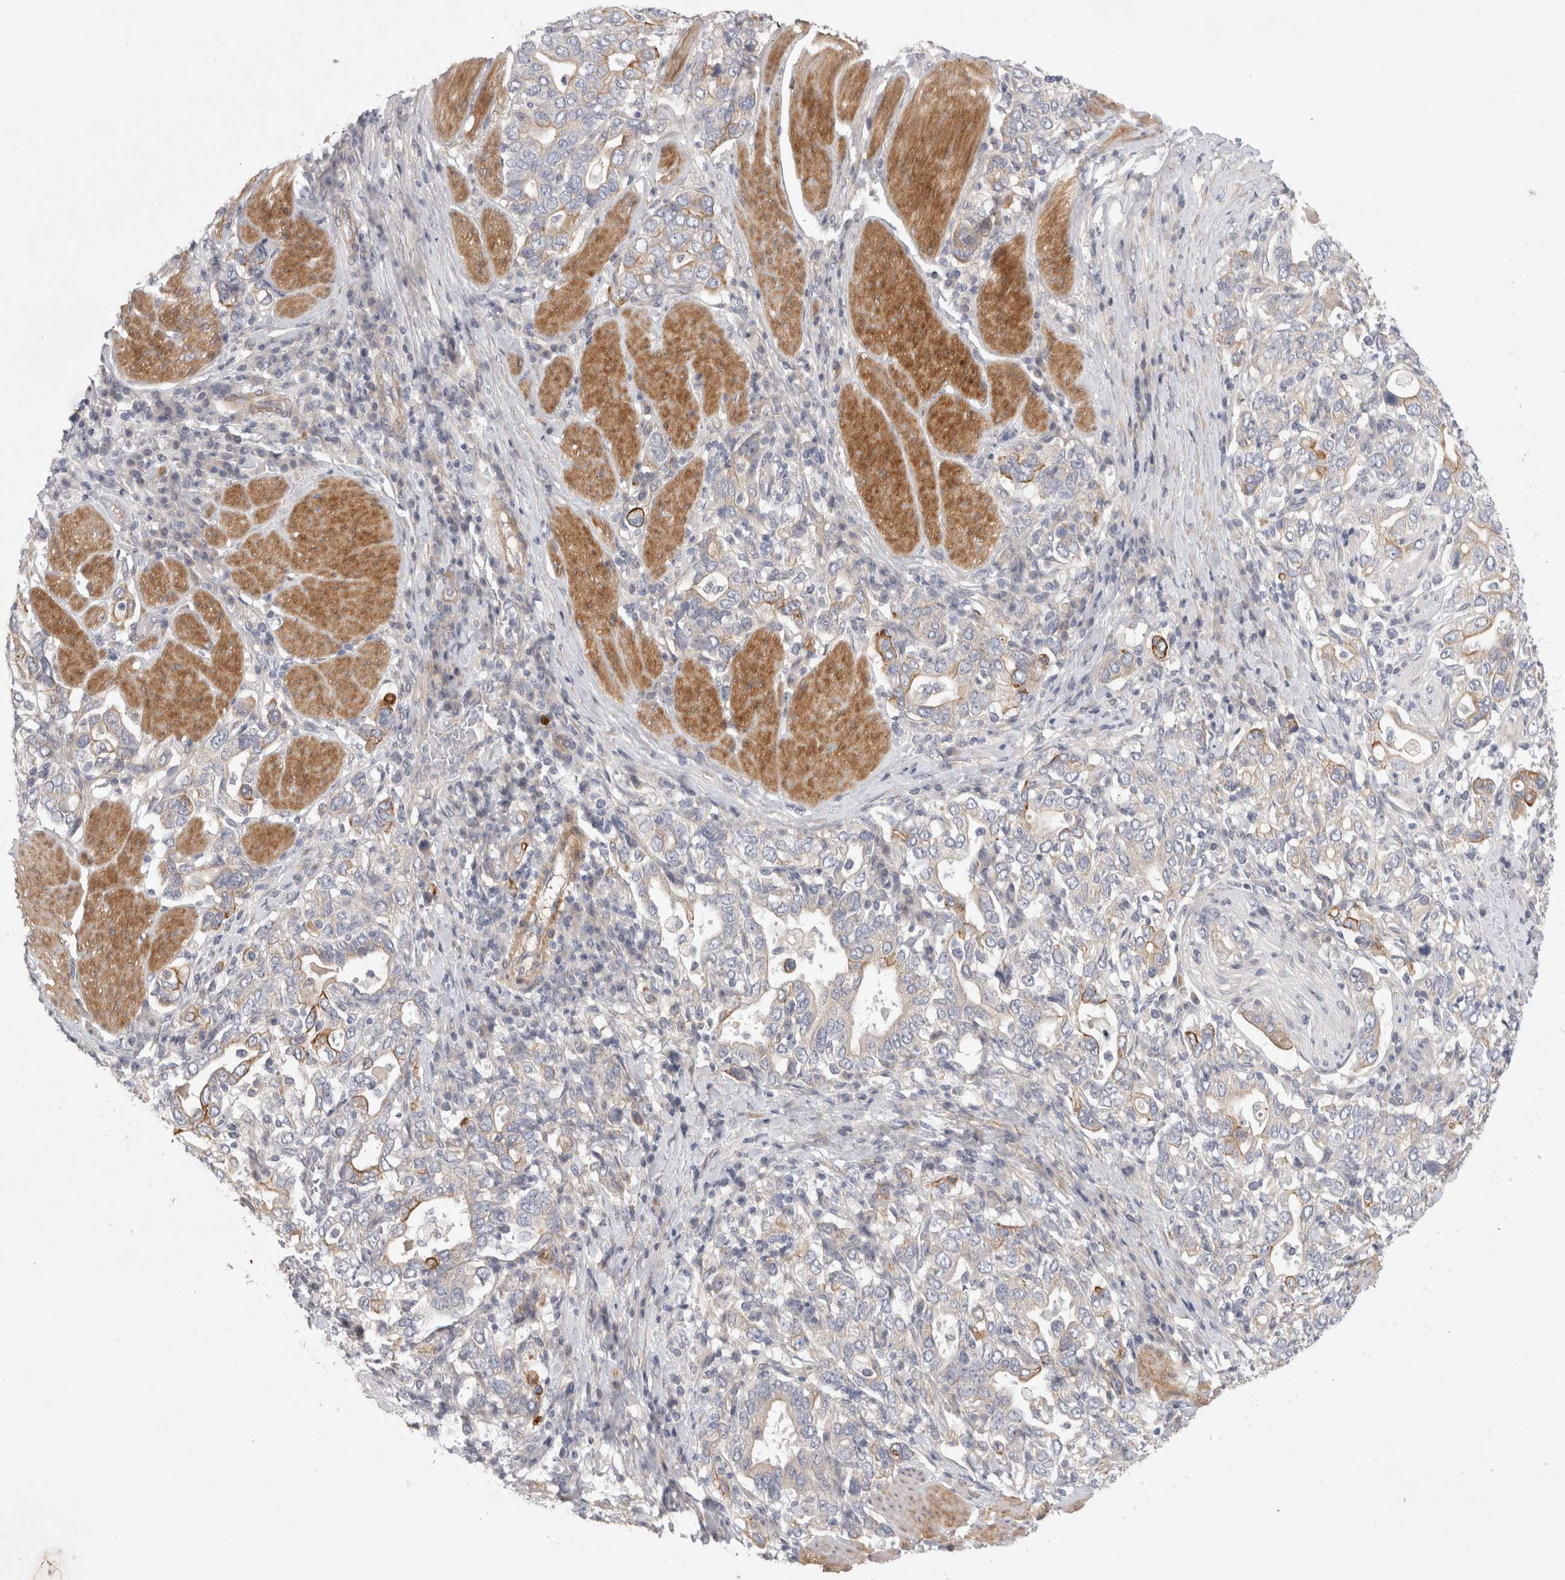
{"staining": {"intensity": "moderate", "quantity": "<25%", "location": "cytoplasmic/membranous"}, "tissue": "stomach cancer", "cell_type": "Tumor cells", "image_type": "cancer", "snomed": [{"axis": "morphology", "description": "Adenocarcinoma, NOS"}, {"axis": "topography", "description": "Stomach, upper"}], "caption": "Stomach cancer stained for a protein demonstrates moderate cytoplasmic/membranous positivity in tumor cells. Nuclei are stained in blue.", "gene": "BZW2", "patient": {"sex": "male", "age": 62}}